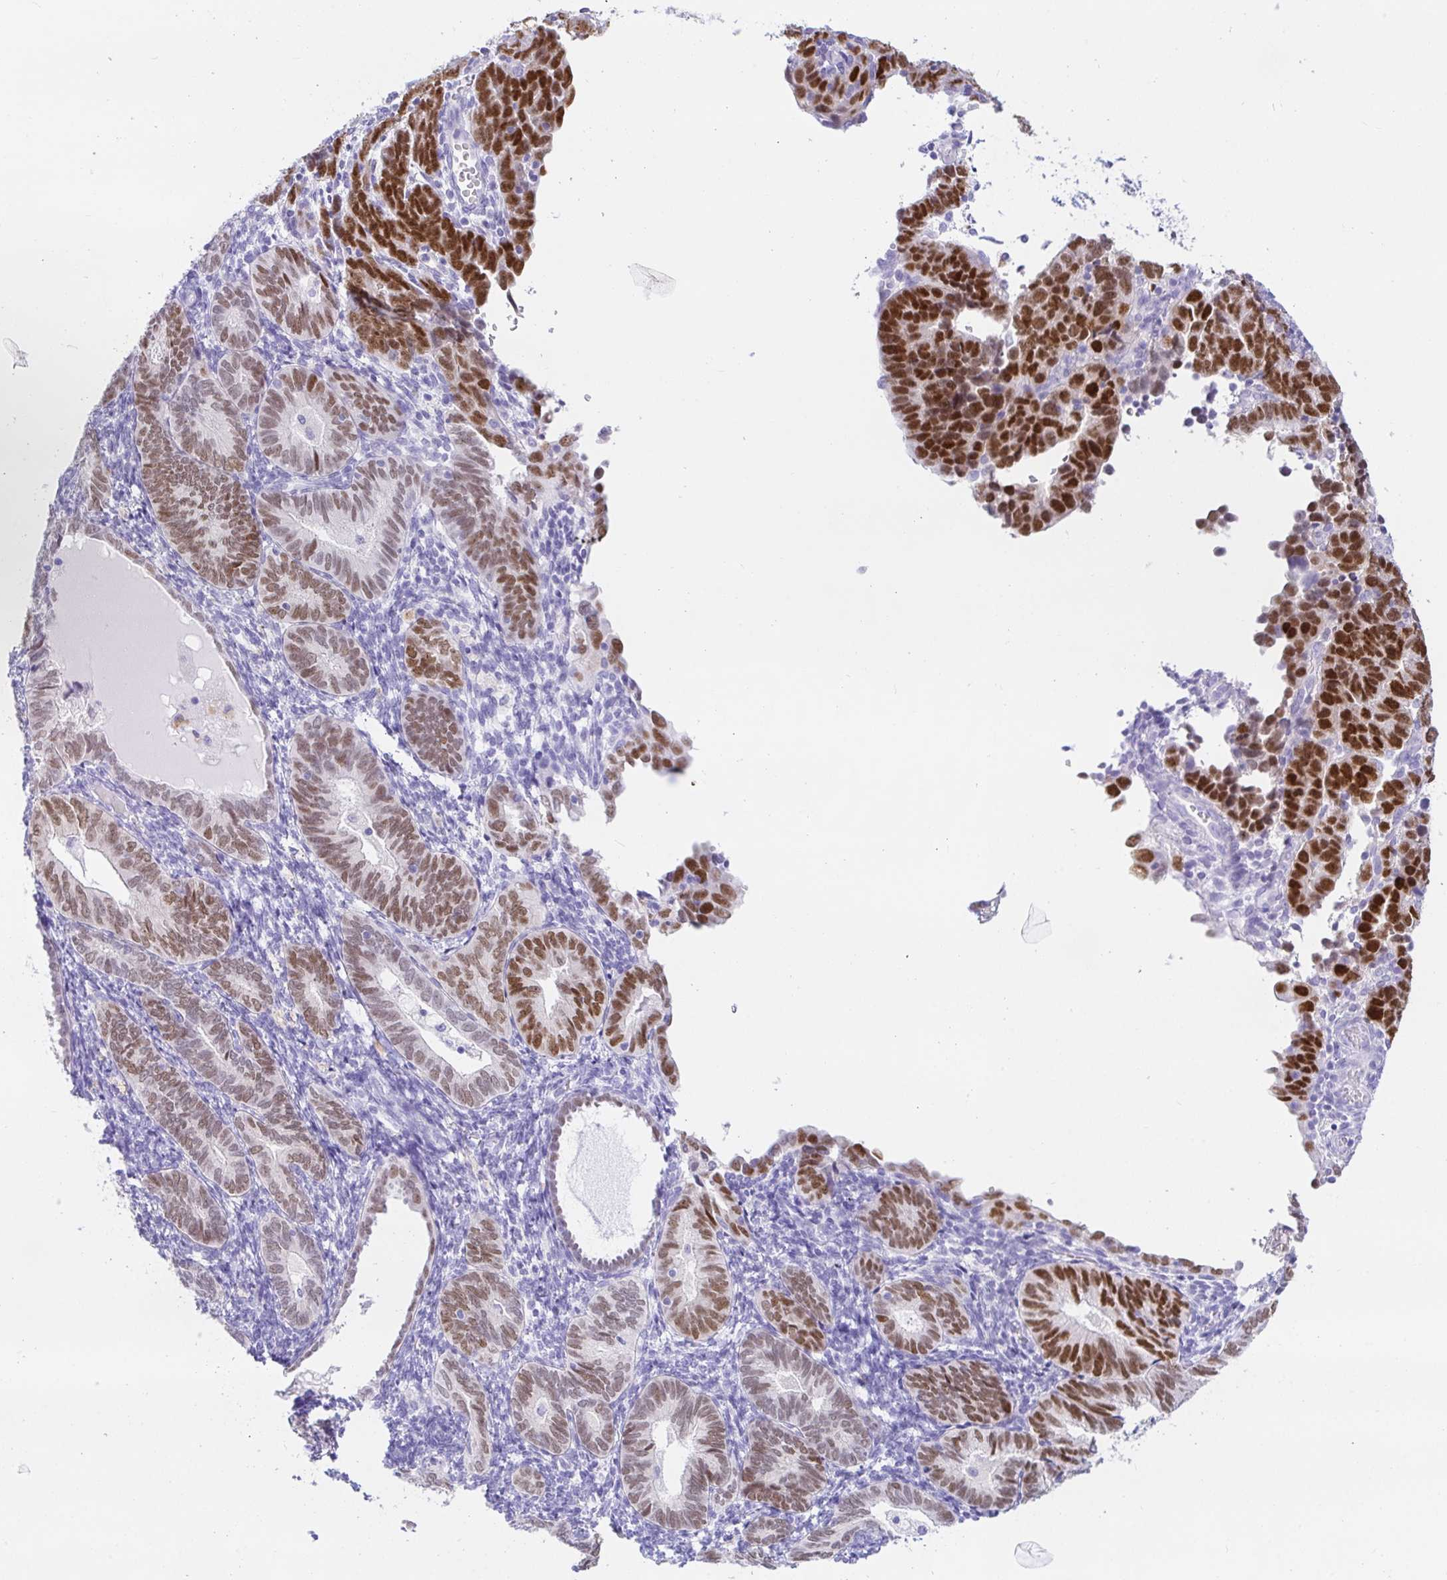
{"staining": {"intensity": "moderate", "quantity": ">75%", "location": "nuclear"}, "tissue": "endometrial cancer", "cell_type": "Tumor cells", "image_type": "cancer", "snomed": [{"axis": "morphology", "description": "Adenocarcinoma, NOS"}, {"axis": "topography", "description": "Endometrium"}], "caption": "This is an image of IHC staining of endometrial cancer, which shows moderate positivity in the nuclear of tumor cells.", "gene": "PAX8", "patient": {"sex": "female", "age": 82}}